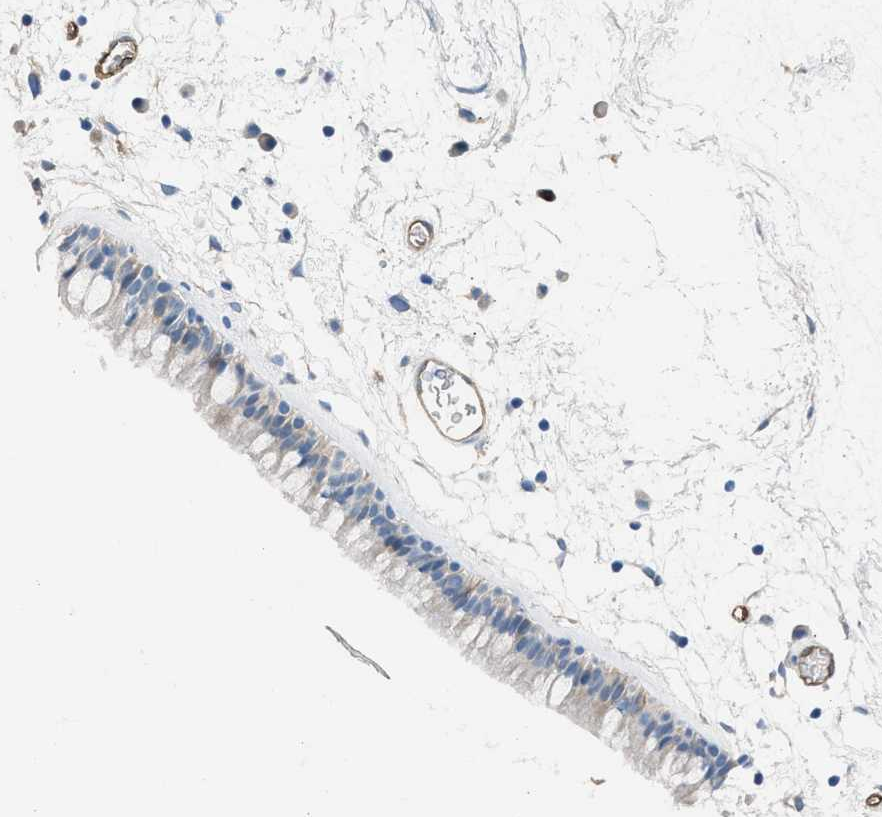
{"staining": {"intensity": "negative", "quantity": "none", "location": "none"}, "tissue": "nasopharynx", "cell_type": "Respiratory epithelial cells", "image_type": "normal", "snomed": [{"axis": "morphology", "description": "Normal tissue, NOS"}, {"axis": "morphology", "description": "Inflammation, NOS"}, {"axis": "topography", "description": "Nasopharynx"}], "caption": "Benign nasopharynx was stained to show a protein in brown. There is no significant expression in respiratory epithelial cells.", "gene": "DYSF", "patient": {"sex": "male", "age": 48}}